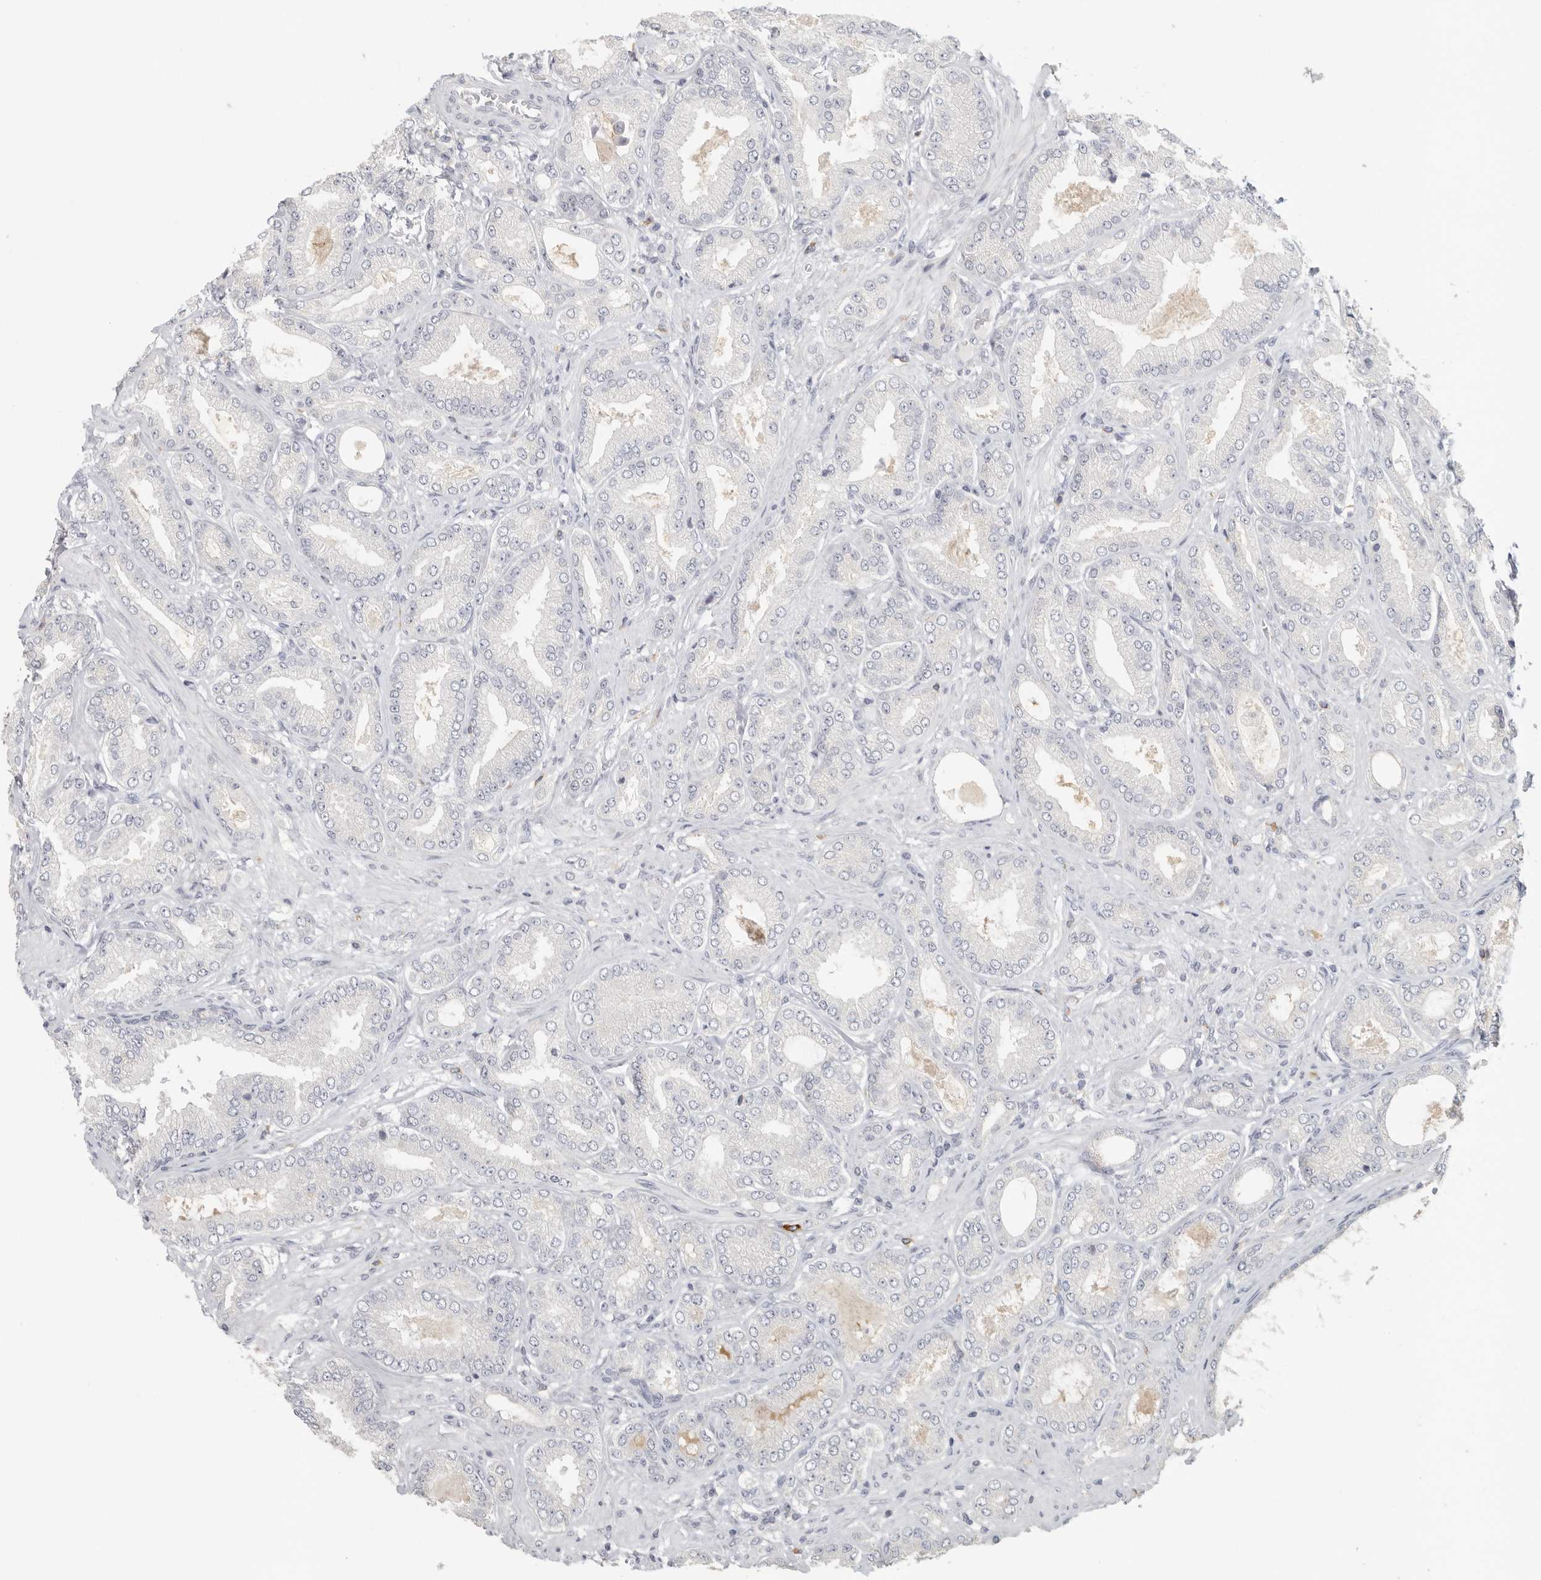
{"staining": {"intensity": "negative", "quantity": "none", "location": "none"}, "tissue": "prostate cancer", "cell_type": "Tumor cells", "image_type": "cancer", "snomed": [{"axis": "morphology", "description": "Adenocarcinoma, Low grade"}, {"axis": "topography", "description": "Prostate"}], "caption": "High power microscopy photomicrograph of an immunohistochemistry (IHC) micrograph of prostate adenocarcinoma (low-grade), revealing no significant staining in tumor cells.", "gene": "DNAJC11", "patient": {"sex": "male", "age": 63}}